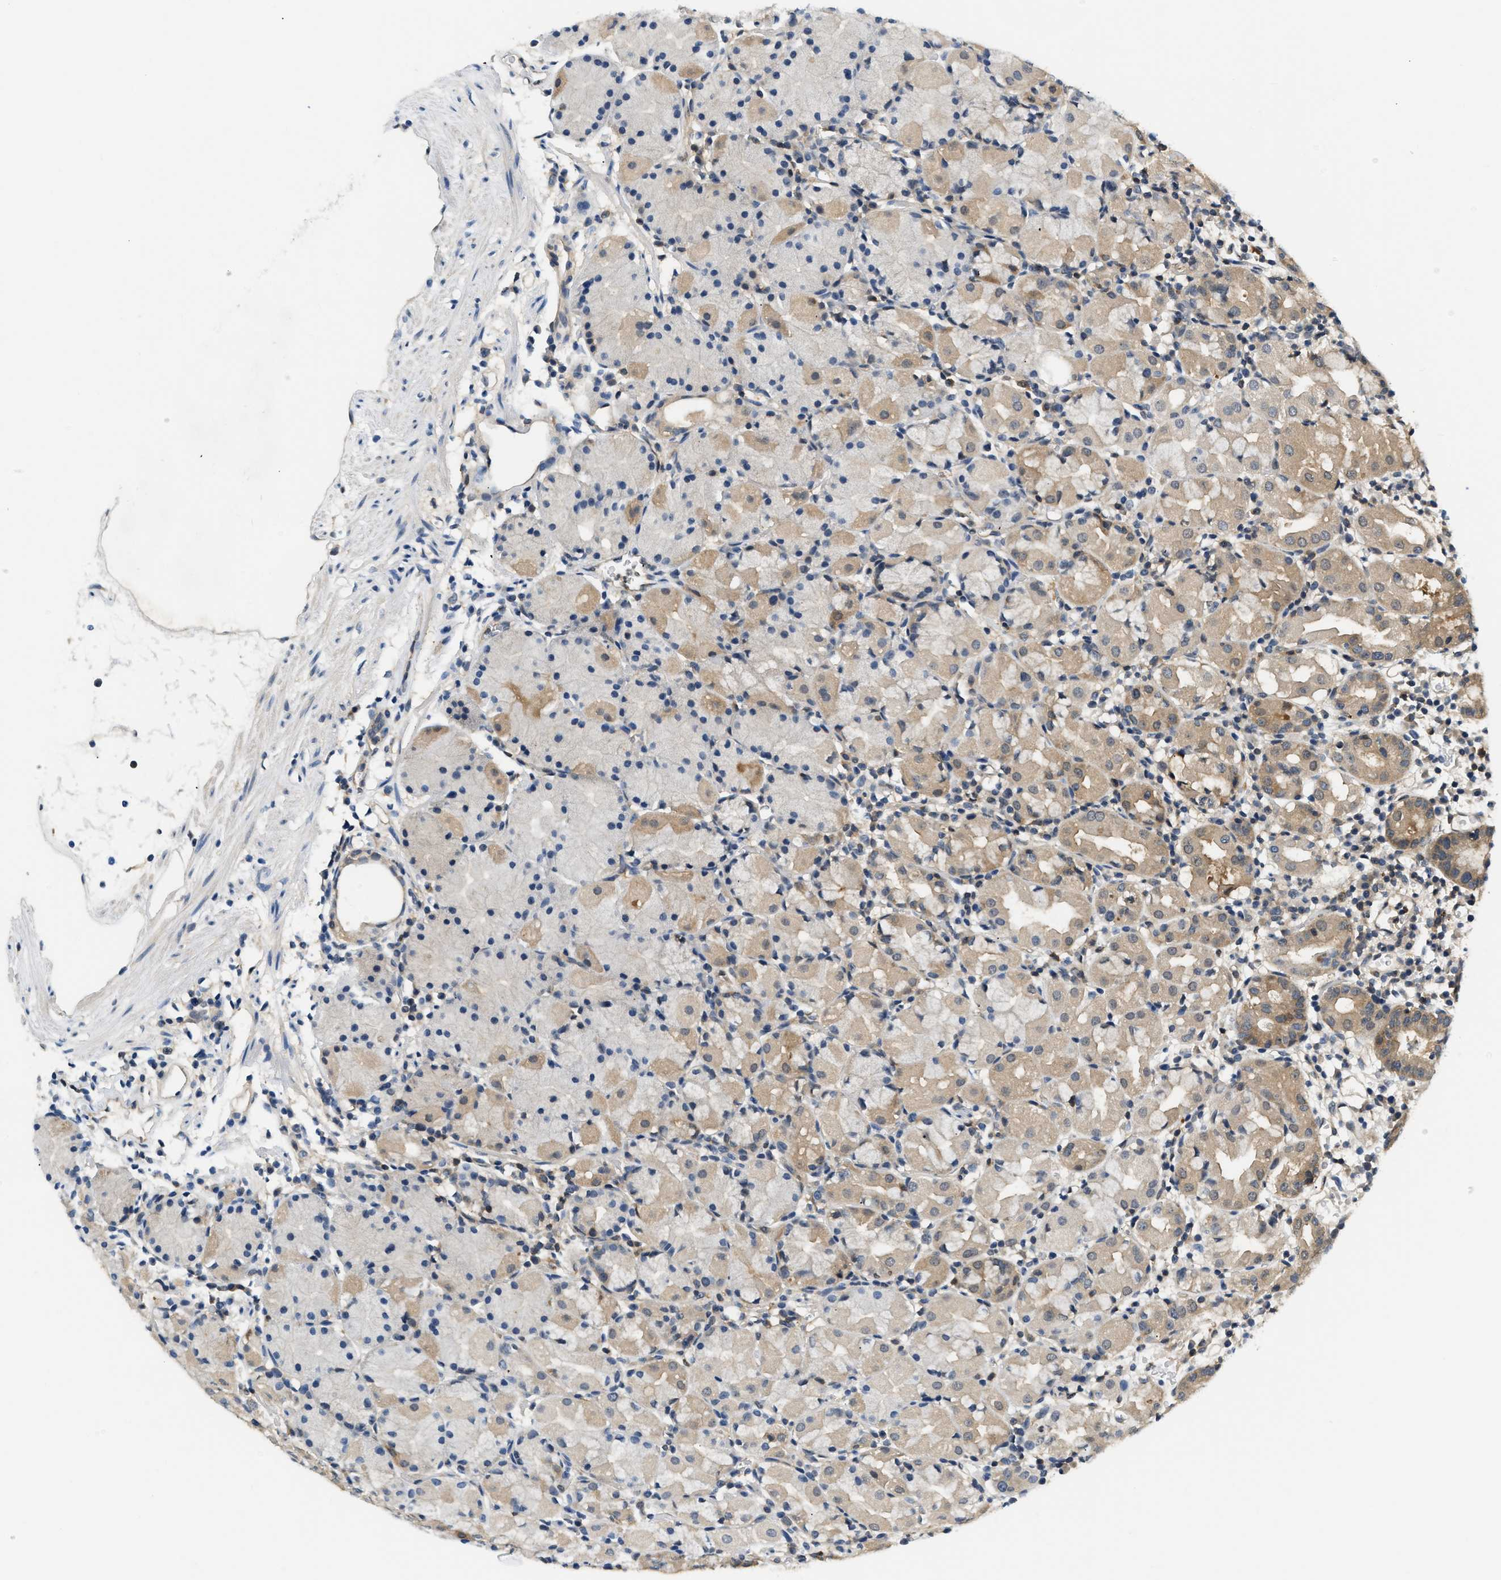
{"staining": {"intensity": "moderate", "quantity": "25%-75%", "location": "cytoplasmic/membranous"}, "tissue": "stomach", "cell_type": "Glandular cells", "image_type": "normal", "snomed": [{"axis": "morphology", "description": "Normal tissue, NOS"}, {"axis": "topography", "description": "Stomach"}, {"axis": "topography", "description": "Stomach, lower"}], "caption": "DAB (3,3'-diaminobenzidine) immunohistochemical staining of unremarkable human stomach shows moderate cytoplasmic/membranous protein expression in about 25%-75% of glandular cells.", "gene": "EIF4EBP2", "patient": {"sex": "female", "age": 75}}